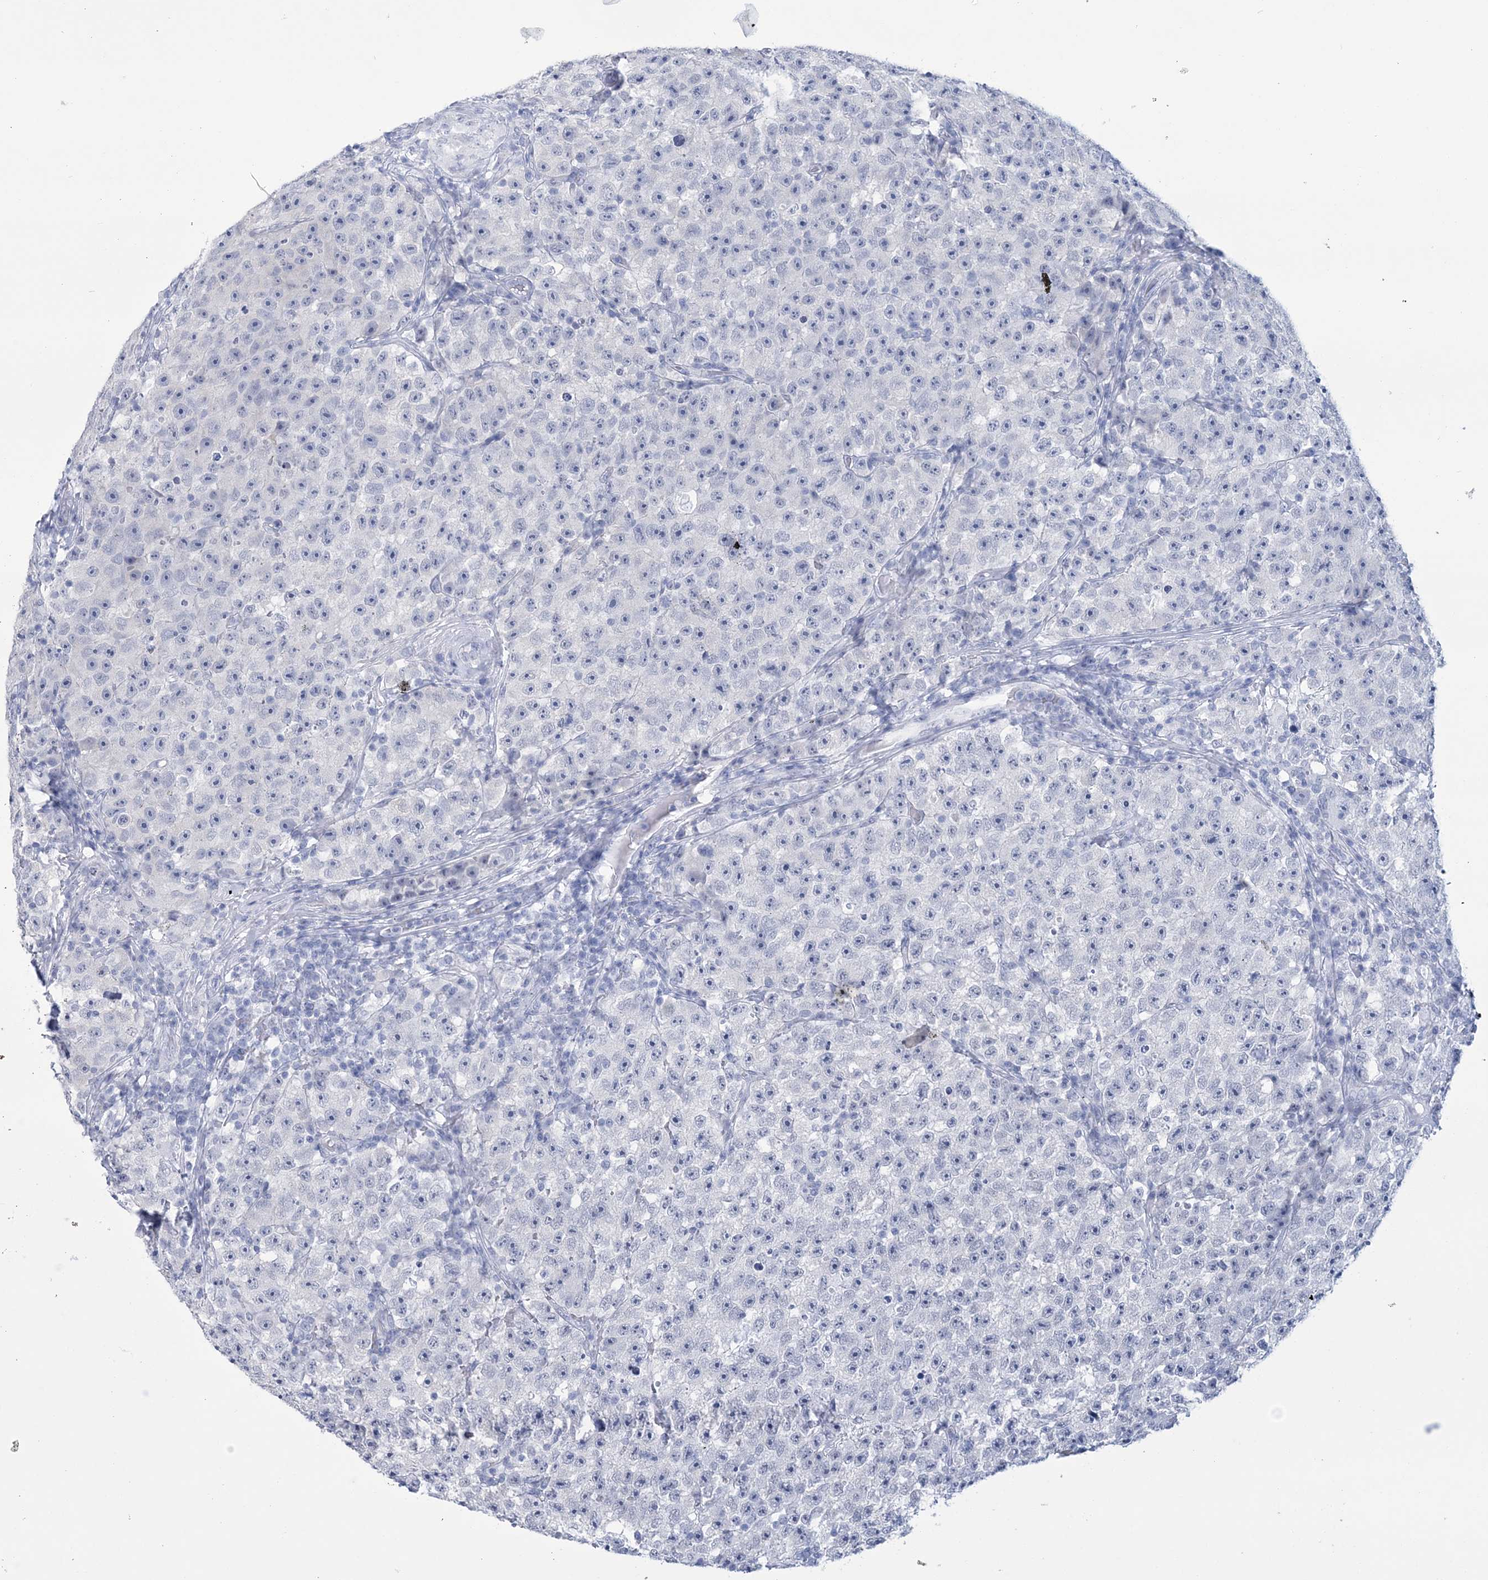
{"staining": {"intensity": "negative", "quantity": "none", "location": "none"}, "tissue": "testis cancer", "cell_type": "Tumor cells", "image_type": "cancer", "snomed": [{"axis": "morphology", "description": "Seminoma, NOS"}, {"axis": "topography", "description": "Testis"}], "caption": "Tumor cells are negative for protein expression in human testis seminoma. (DAB (3,3'-diaminobenzidine) IHC, high magnification).", "gene": "DPCD", "patient": {"sex": "male", "age": 22}}